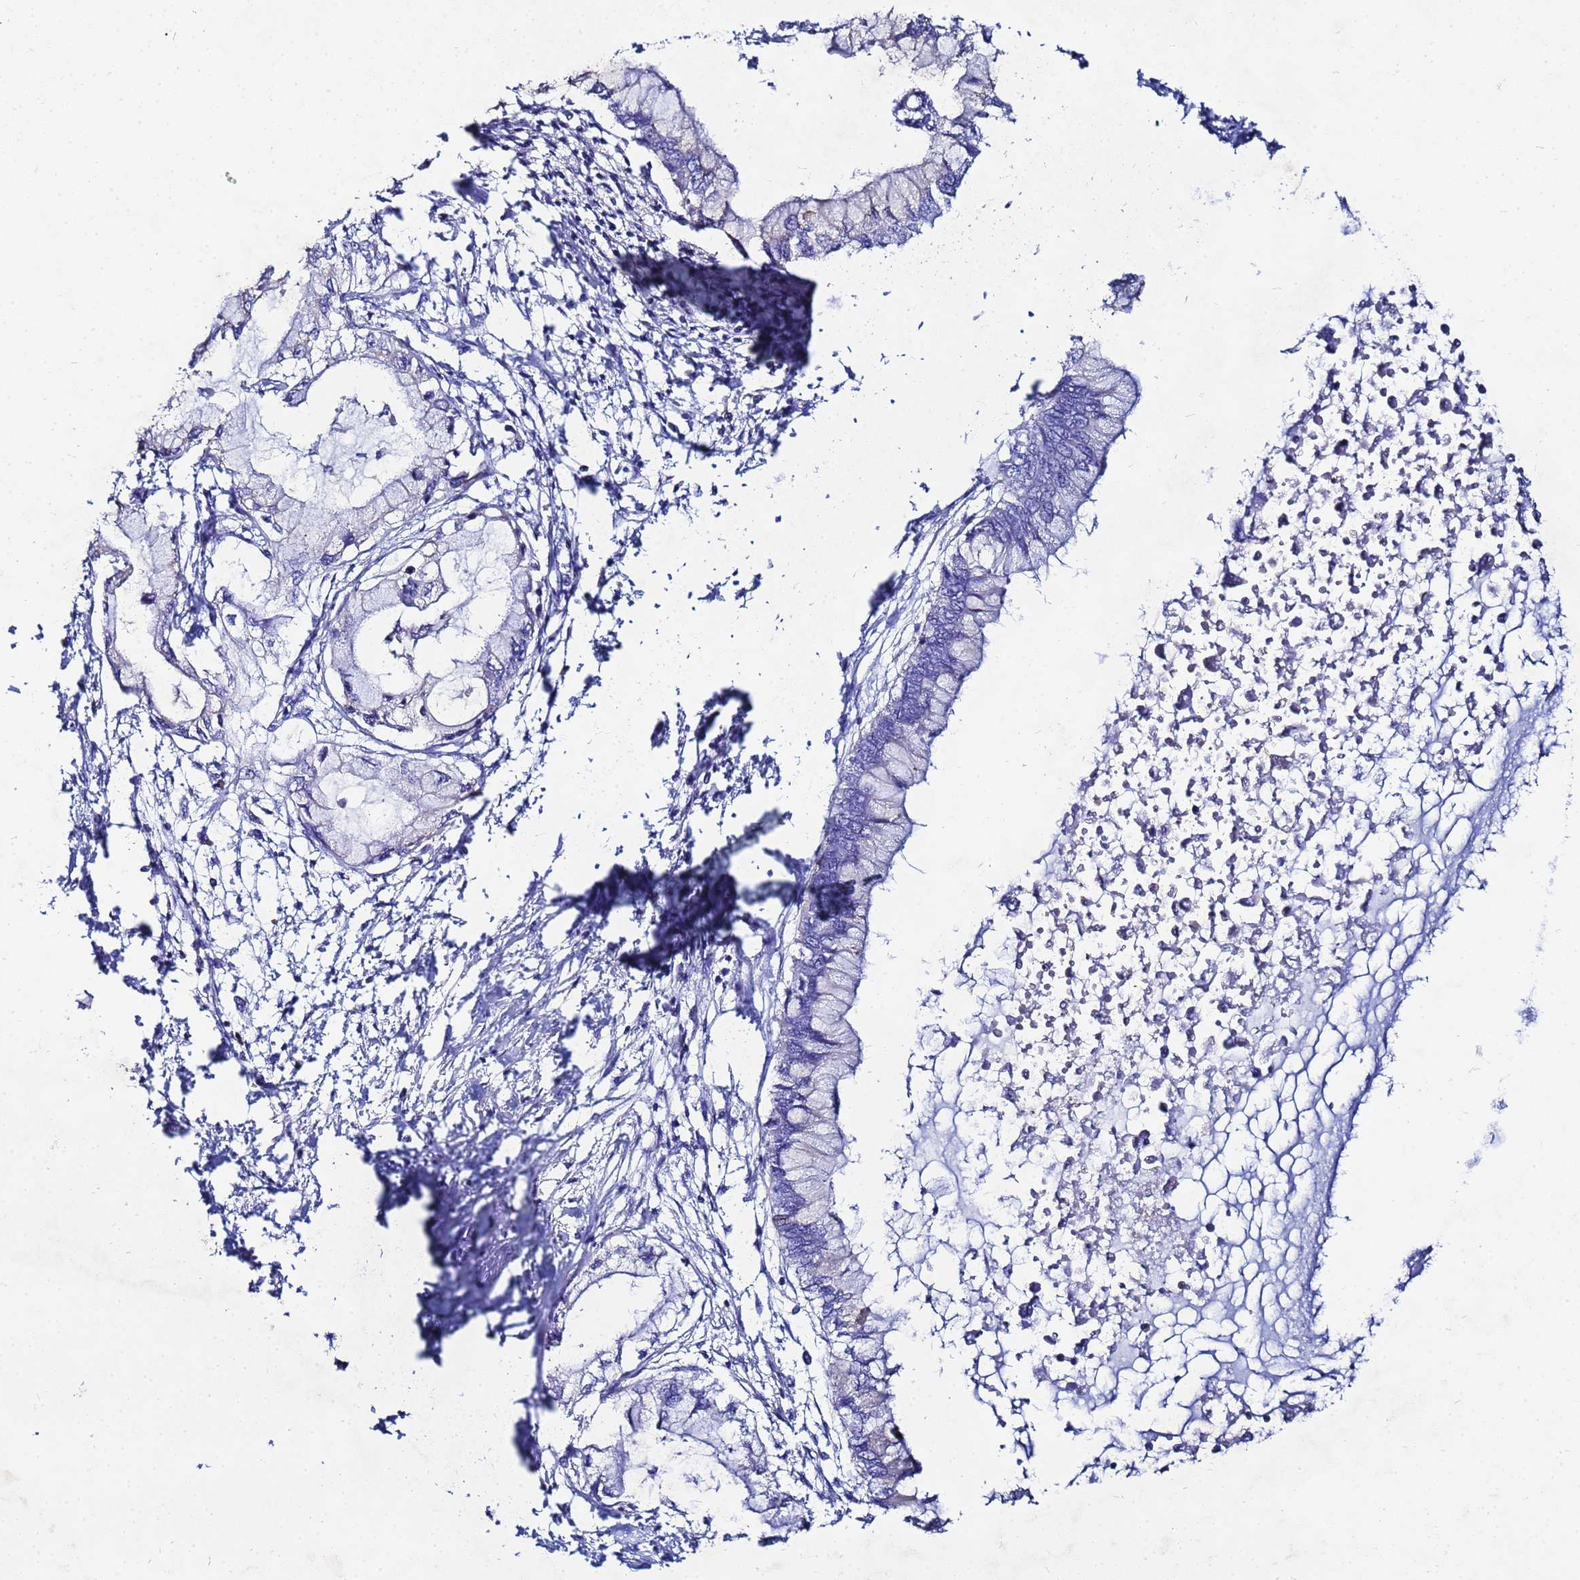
{"staining": {"intensity": "negative", "quantity": "none", "location": "none"}, "tissue": "pancreatic cancer", "cell_type": "Tumor cells", "image_type": "cancer", "snomed": [{"axis": "morphology", "description": "Adenocarcinoma, NOS"}, {"axis": "topography", "description": "Pancreas"}], "caption": "Photomicrograph shows no protein positivity in tumor cells of adenocarcinoma (pancreatic) tissue.", "gene": "FAHD2A", "patient": {"sex": "male", "age": 48}}